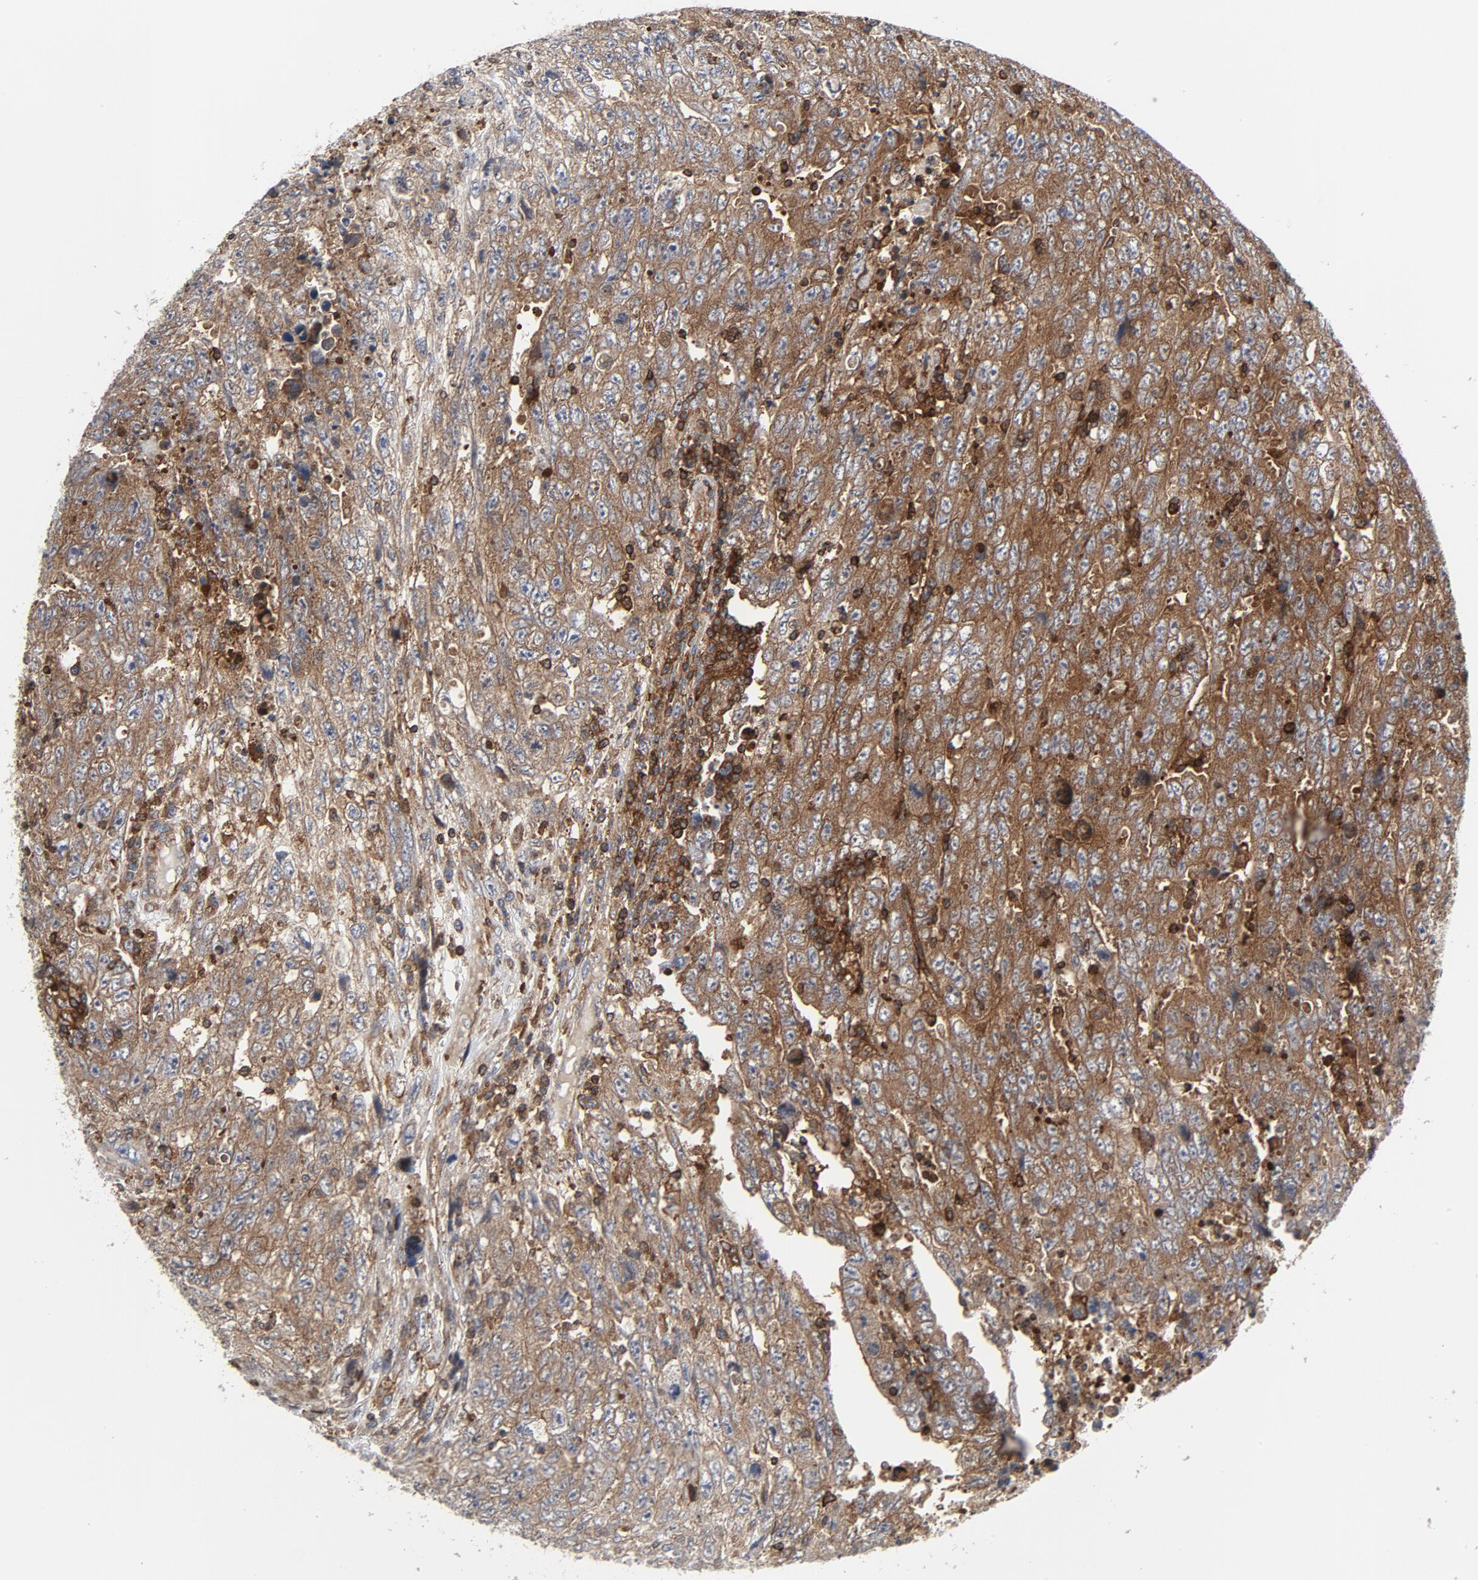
{"staining": {"intensity": "strong", "quantity": ">75%", "location": "cytoplasmic/membranous"}, "tissue": "testis cancer", "cell_type": "Tumor cells", "image_type": "cancer", "snomed": [{"axis": "morphology", "description": "Carcinoma, Embryonal, NOS"}, {"axis": "topography", "description": "Testis"}], "caption": "This photomicrograph exhibits testis cancer stained with immunohistochemistry to label a protein in brown. The cytoplasmic/membranous of tumor cells show strong positivity for the protein. Nuclei are counter-stained blue.", "gene": "YES1", "patient": {"sex": "male", "age": 28}}